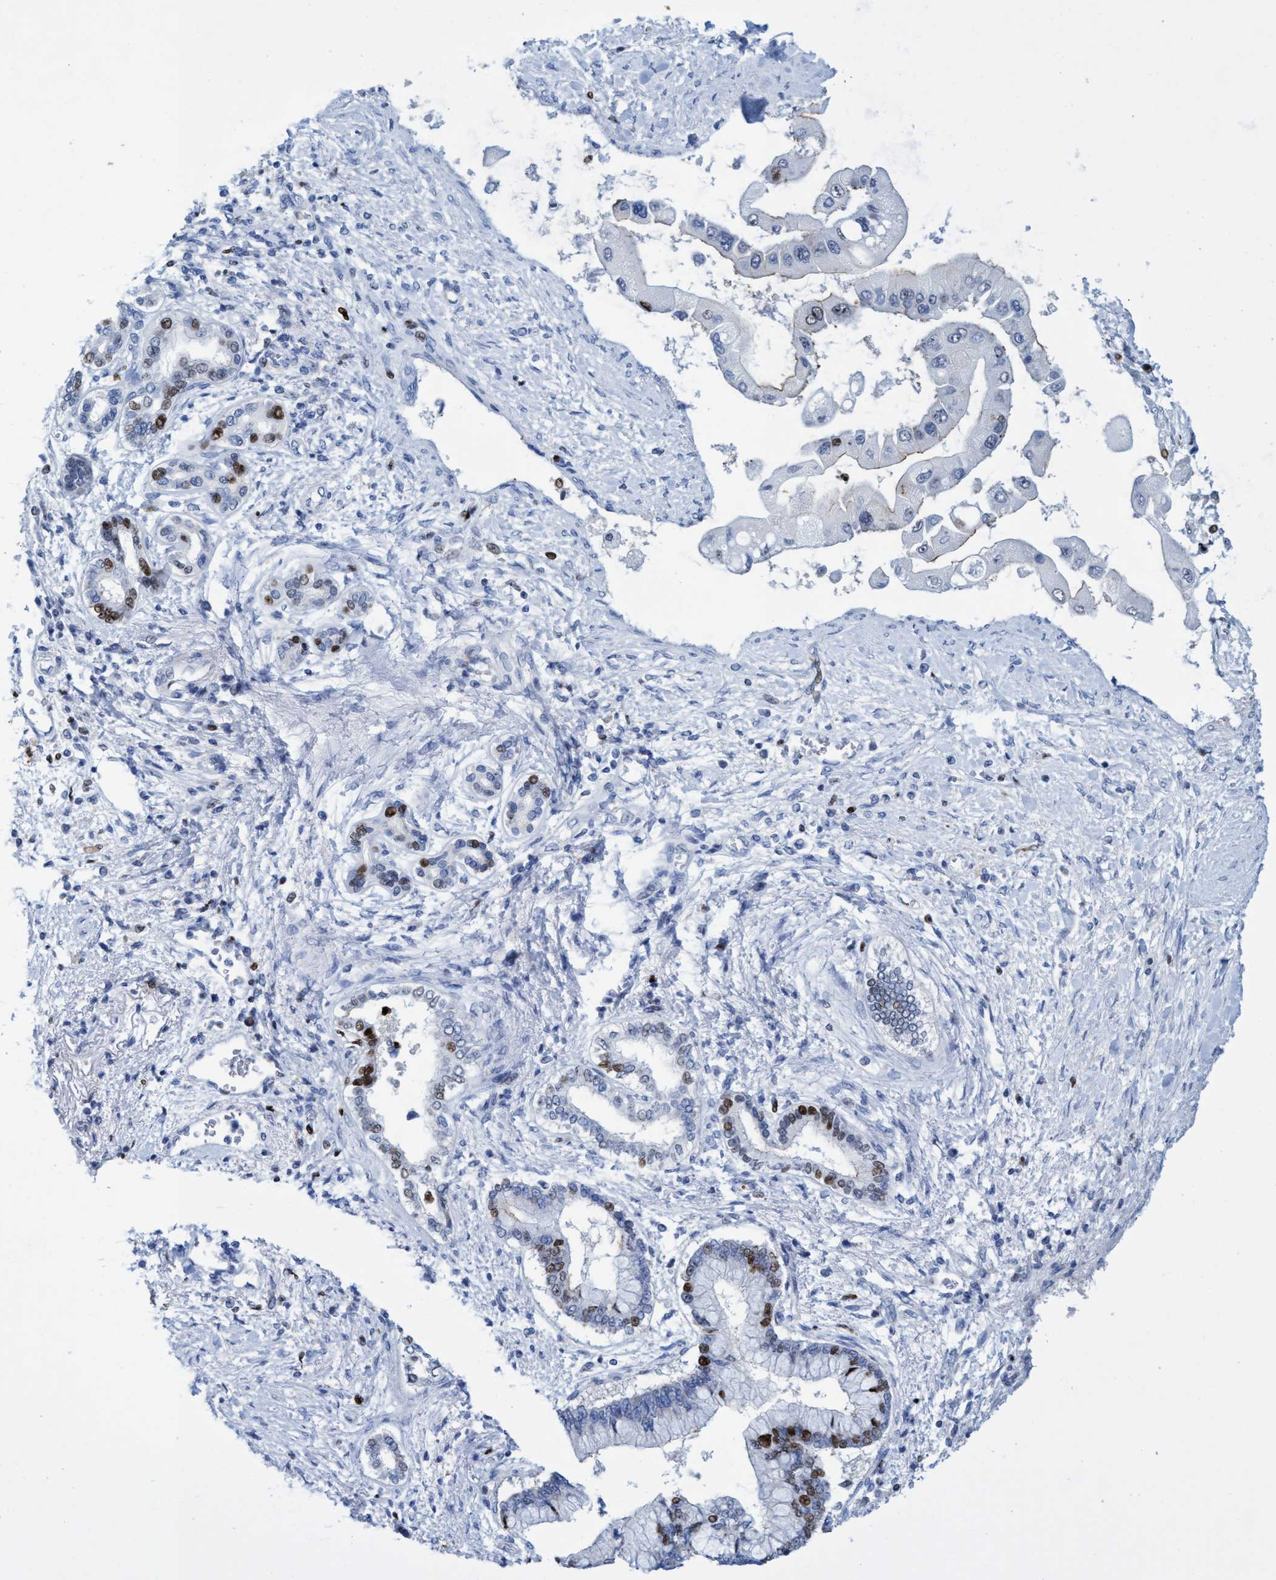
{"staining": {"intensity": "strong", "quantity": "25%-75%", "location": "nuclear"}, "tissue": "liver cancer", "cell_type": "Tumor cells", "image_type": "cancer", "snomed": [{"axis": "morphology", "description": "Cholangiocarcinoma"}, {"axis": "topography", "description": "Liver"}], "caption": "Liver cancer tissue demonstrates strong nuclear expression in approximately 25%-75% of tumor cells, visualized by immunohistochemistry.", "gene": "R3HCC1", "patient": {"sex": "male", "age": 50}}